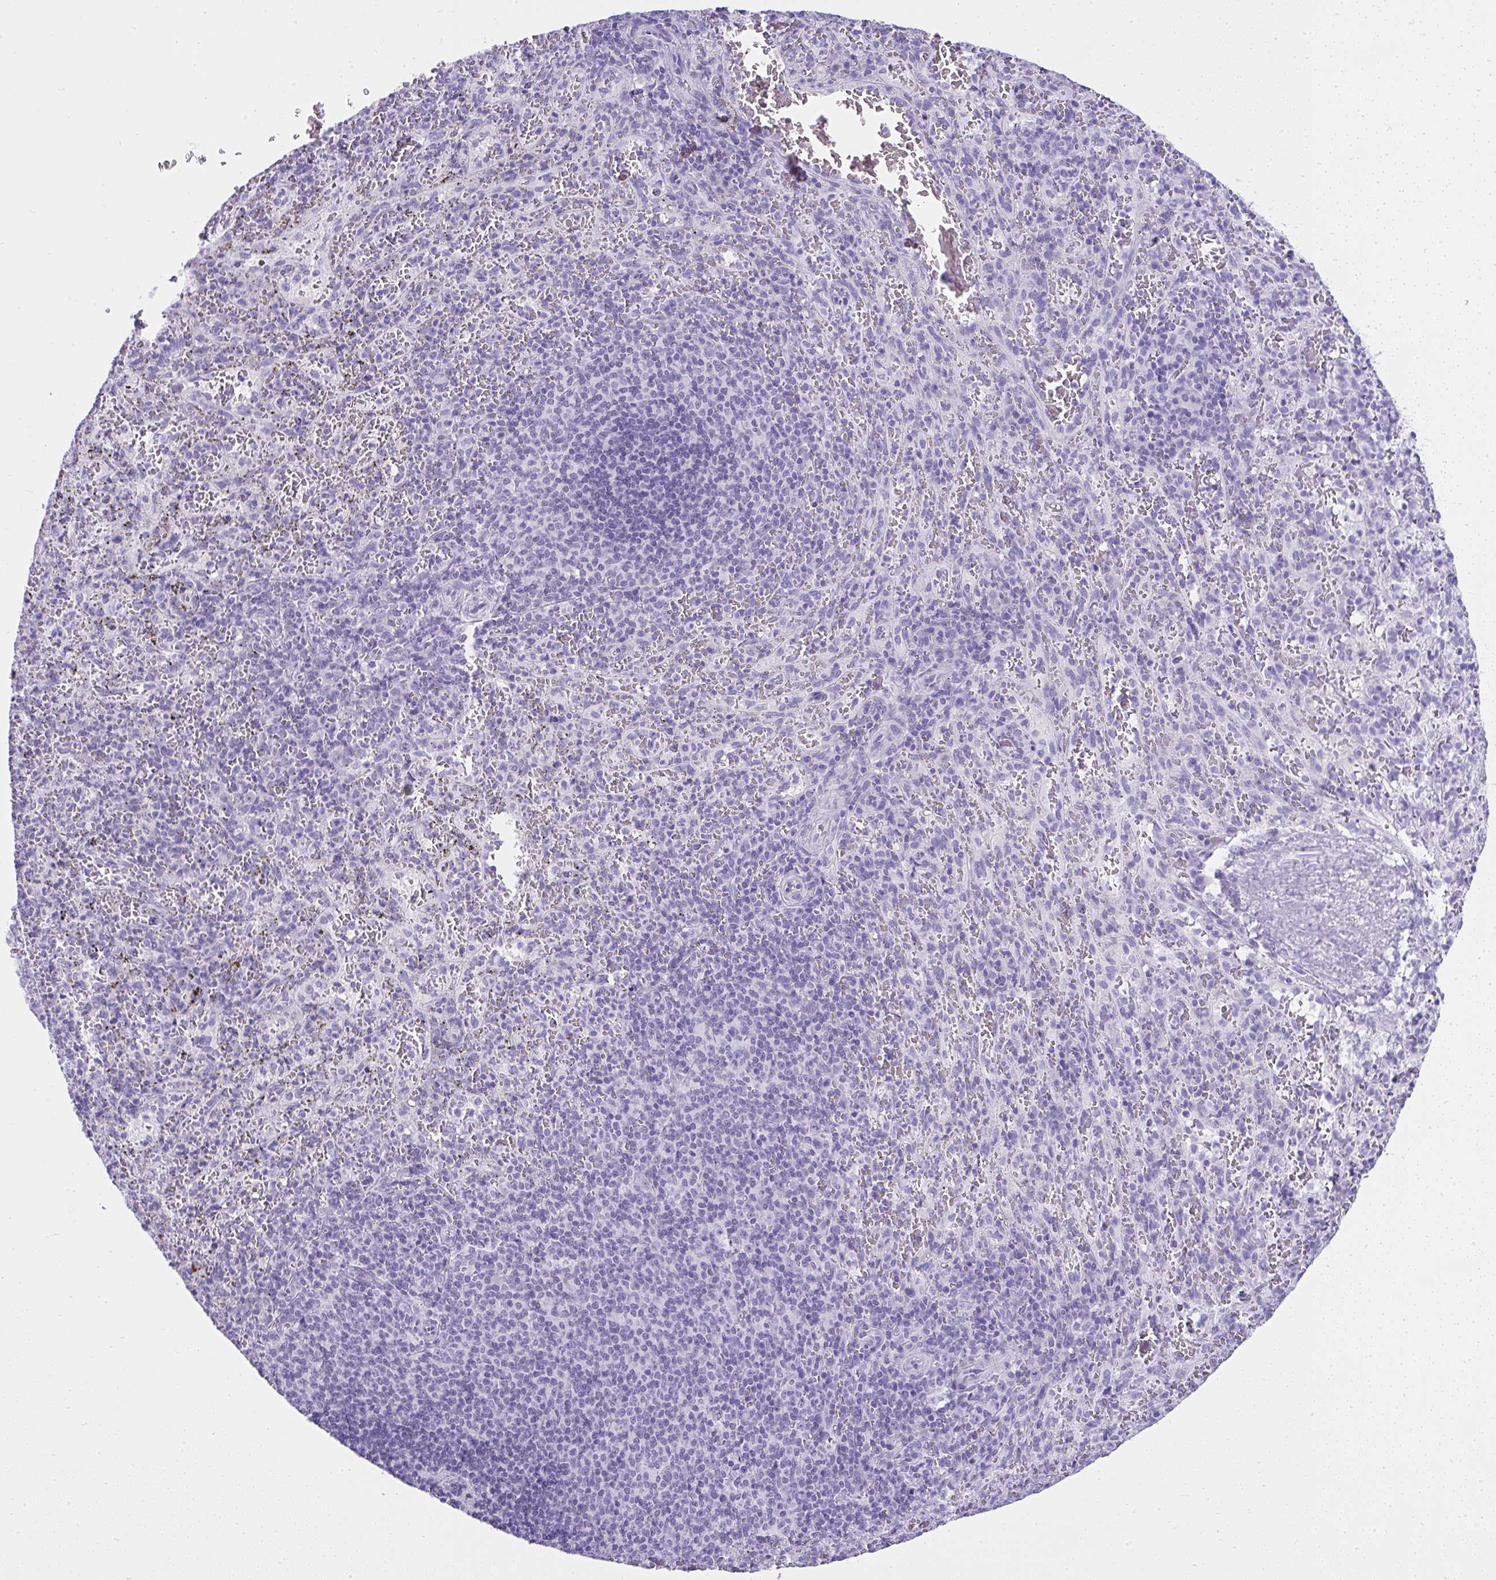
{"staining": {"intensity": "negative", "quantity": "none", "location": "none"}, "tissue": "spleen", "cell_type": "Cells in red pulp", "image_type": "normal", "snomed": [{"axis": "morphology", "description": "Normal tissue, NOS"}, {"axis": "topography", "description": "Spleen"}], "caption": "DAB (3,3'-diaminobenzidine) immunohistochemical staining of normal spleen displays no significant expression in cells in red pulp.", "gene": "RNF183", "patient": {"sex": "male", "age": 57}}